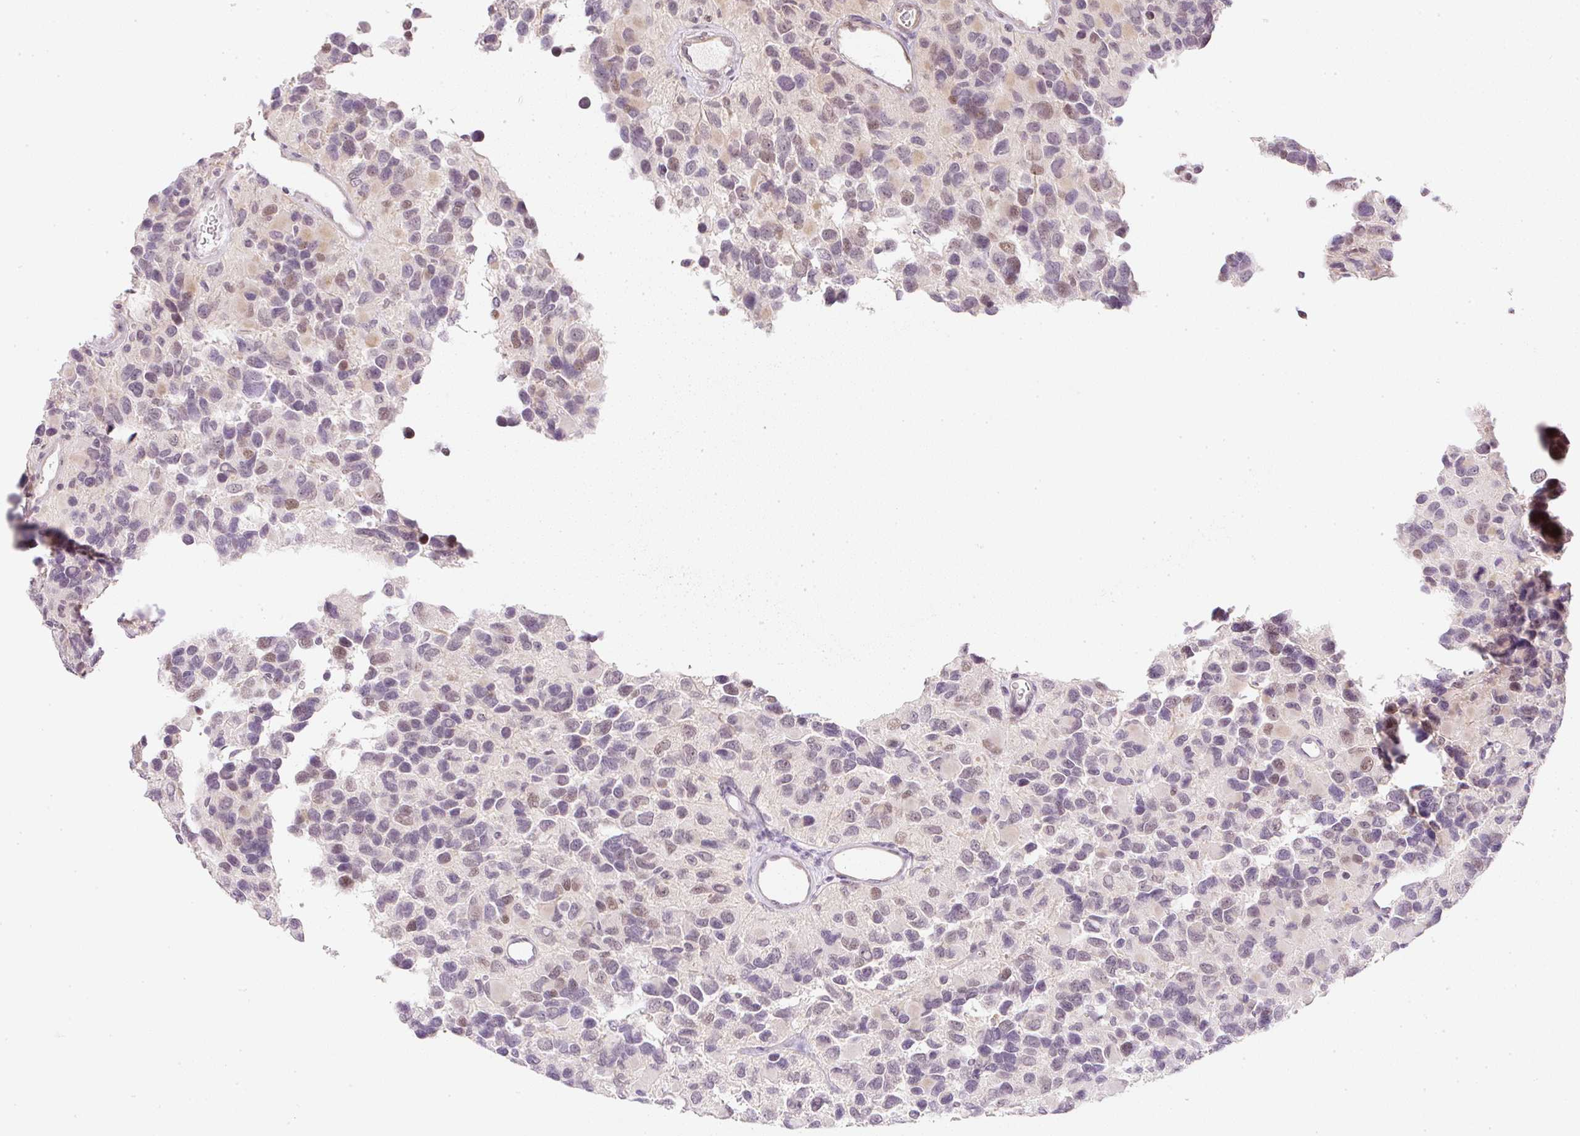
{"staining": {"intensity": "weak", "quantity": "25%-75%", "location": "nuclear"}, "tissue": "glioma", "cell_type": "Tumor cells", "image_type": "cancer", "snomed": [{"axis": "morphology", "description": "Glioma, malignant, High grade"}, {"axis": "topography", "description": "Brain"}], "caption": "This is an image of IHC staining of glioma, which shows weak expression in the nuclear of tumor cells.", "gene": "DPPA4", "patient": {"sex": "male", "age": 77}}